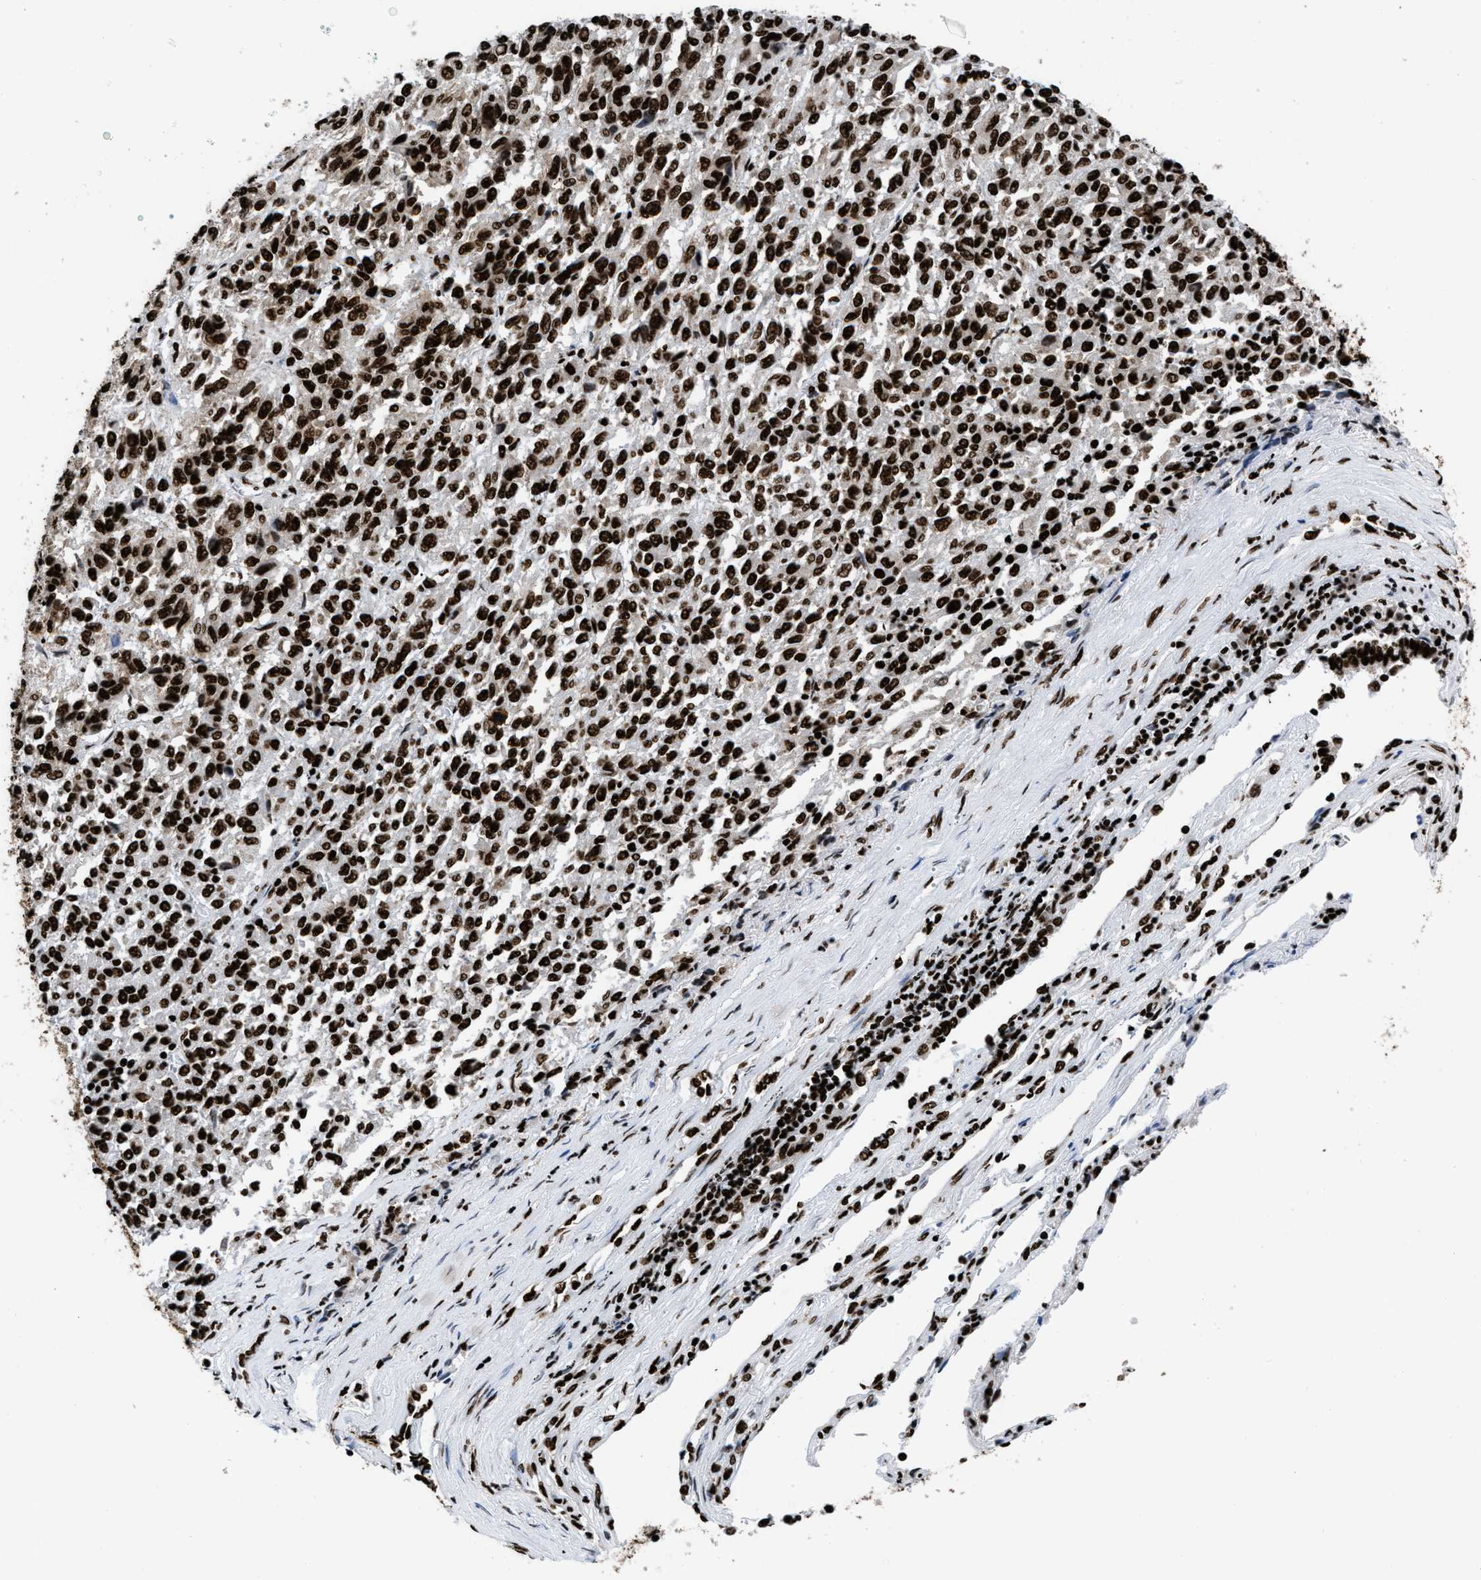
{"staining": {"intensity": "strong", "quantity": ">75%", "location": "nuclear"}, "tissue": "melanoma", "cell_type": "Tumor cells", "image_type": "cancer", "snomed": [{"axis": "morphology", "description": "Malignant melanoma, Metastatic site"}, {"axis": "topography", "description": "Lung"}], "caption": "A histopathology image showing strong nuclear expression in about >75% of tumor cells in melanoma, as visualized by brown immunohistochemical staining.", "gene": "HNRNPM", "patient": {"sex": "male", "age": 64}}